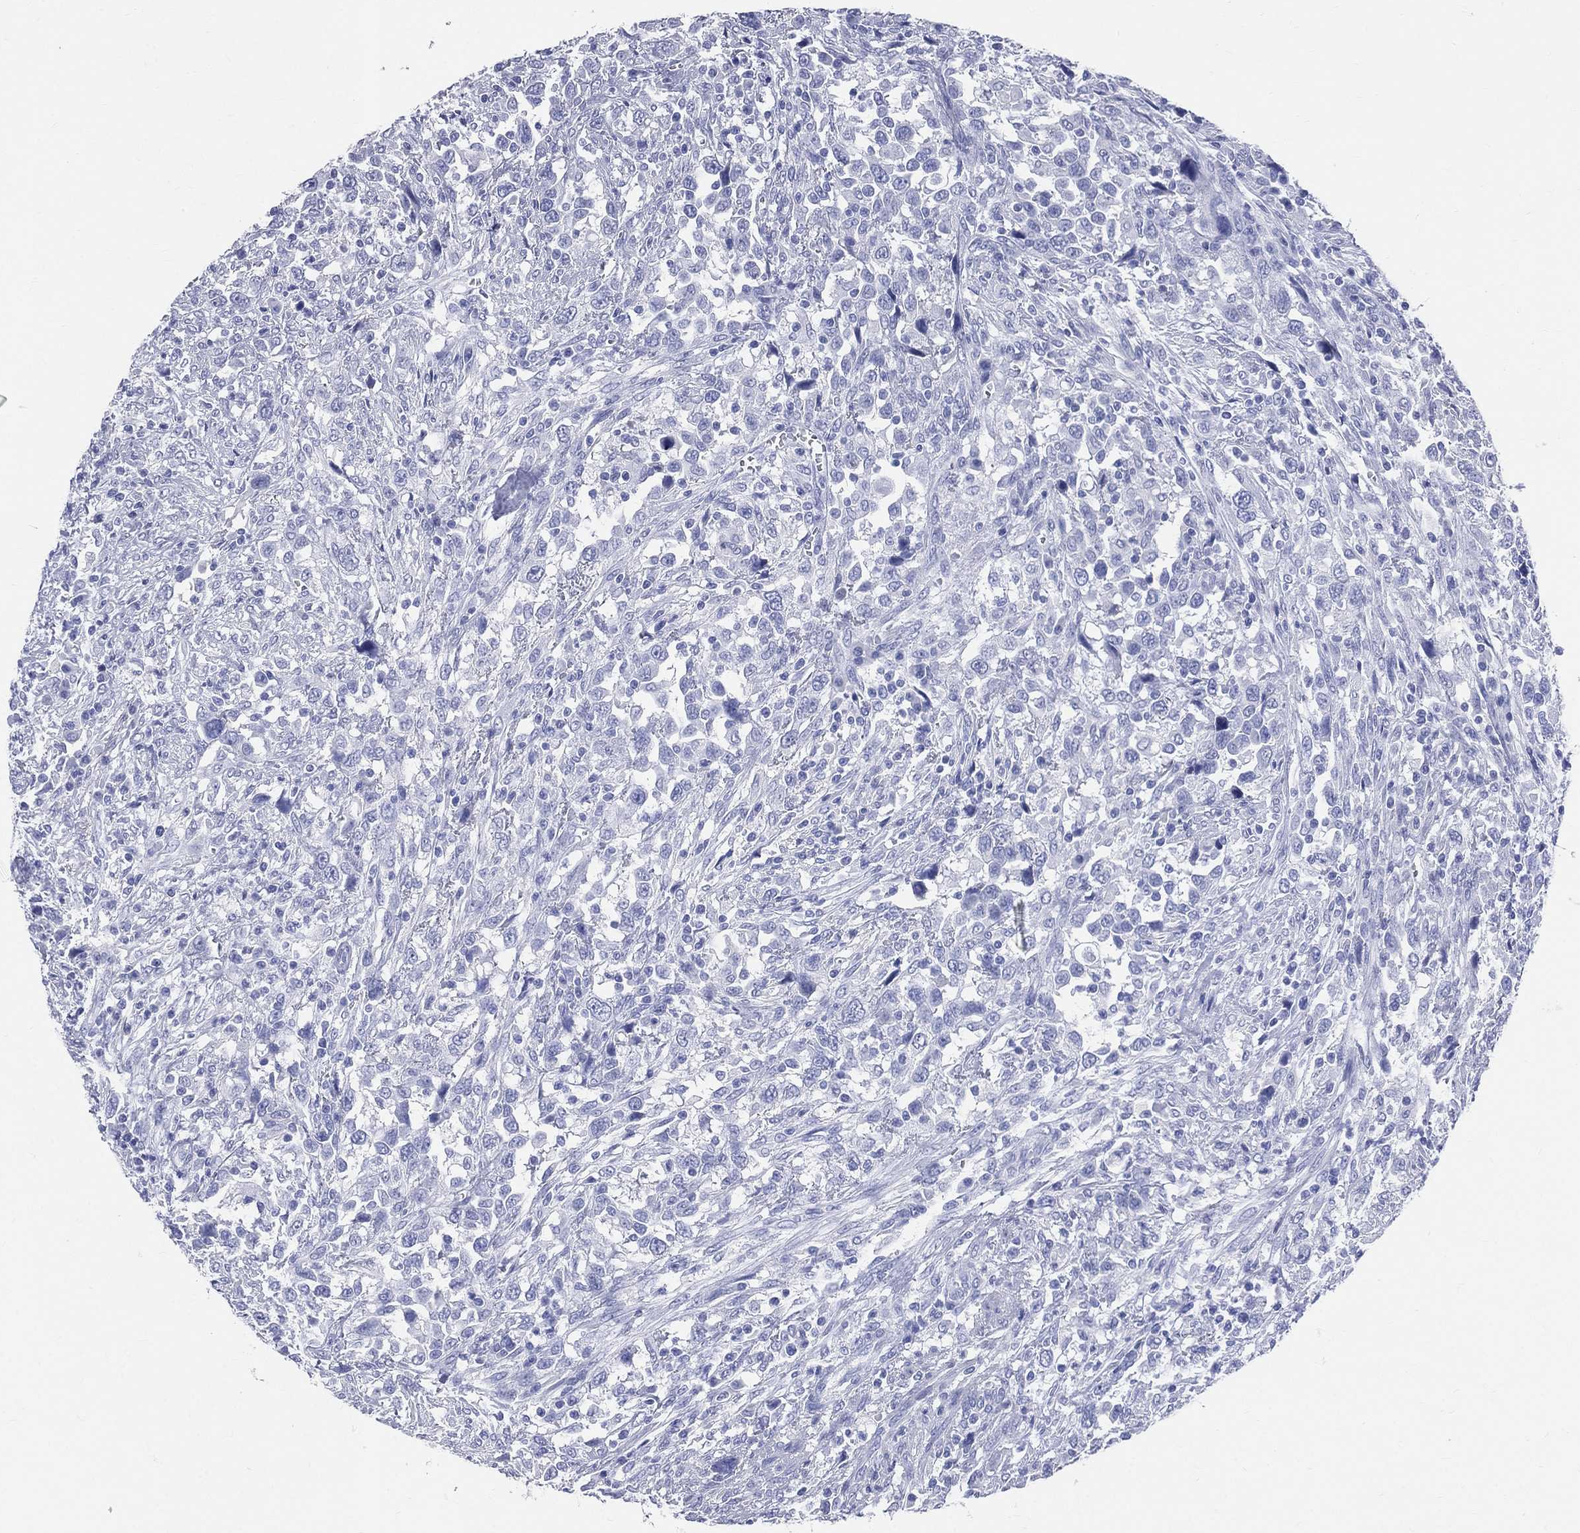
{"staining": {"intensity": "negative", "quantity": "none", "location": "none"}, "tissue": "urothelial cancer", "cell_type": "Tumor cells", "image_type": "cancer", "snomed": [{"axis": "morphology", "description": "Urothelial carcinoma, NOS"}, {"axis": "morphology", "description": "Urothelial carcinoma, High grade"}, {"axis": "topography", "description": "Urinary bladder"}], "caption": "High power microscopy image of an IHC photomicrograph of transitional cell carcinoma, revealing no significant staining in tumor cells.", "gene": "SYP", "patient": {"sex": "female", "age": 64}}